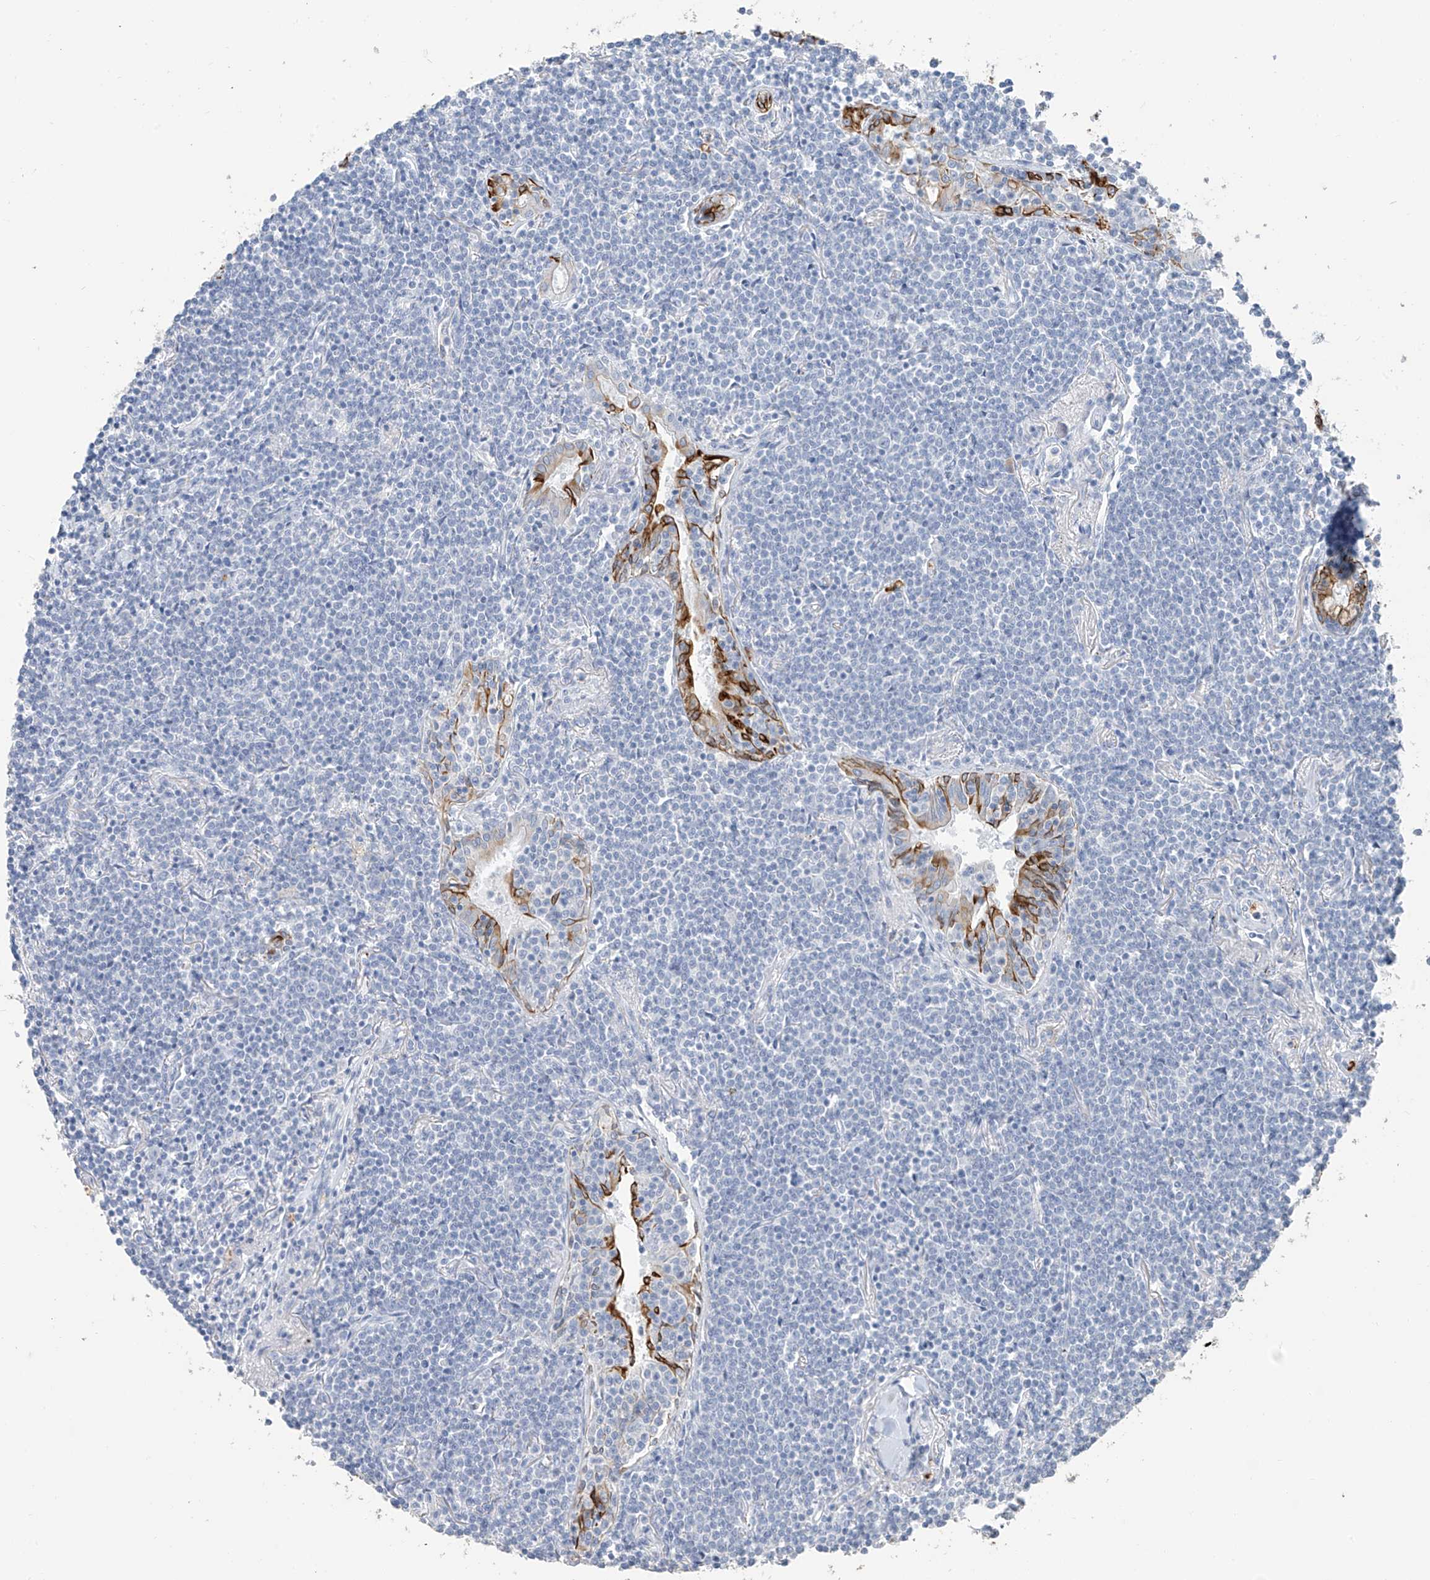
{"staining": {"intensity": "negative", "quantity": "none", "location": "none"}, "tissue": "lymphoma", "cell_type": "Tumor cells", "image_type": "cancer", "snomed": [{"axis": "morphology", "description": "Malignant lymphoma, non-Hodgkin's type, Low grade"}, {"axis": "topography", "description": "Lung"}], "caption": "High power microscopy photomicrograph of an immunohistochemistry image of lymphoma, revealing no significant staining in tumor cells. The staining was performed using DAB to visualize the protein expression in brown, while the nuclei were stained in blue with hematoxylin (Magnification: 20x).", "gene": "PAFAH1B3", "patient": {"sex": "female", "age": 71}}